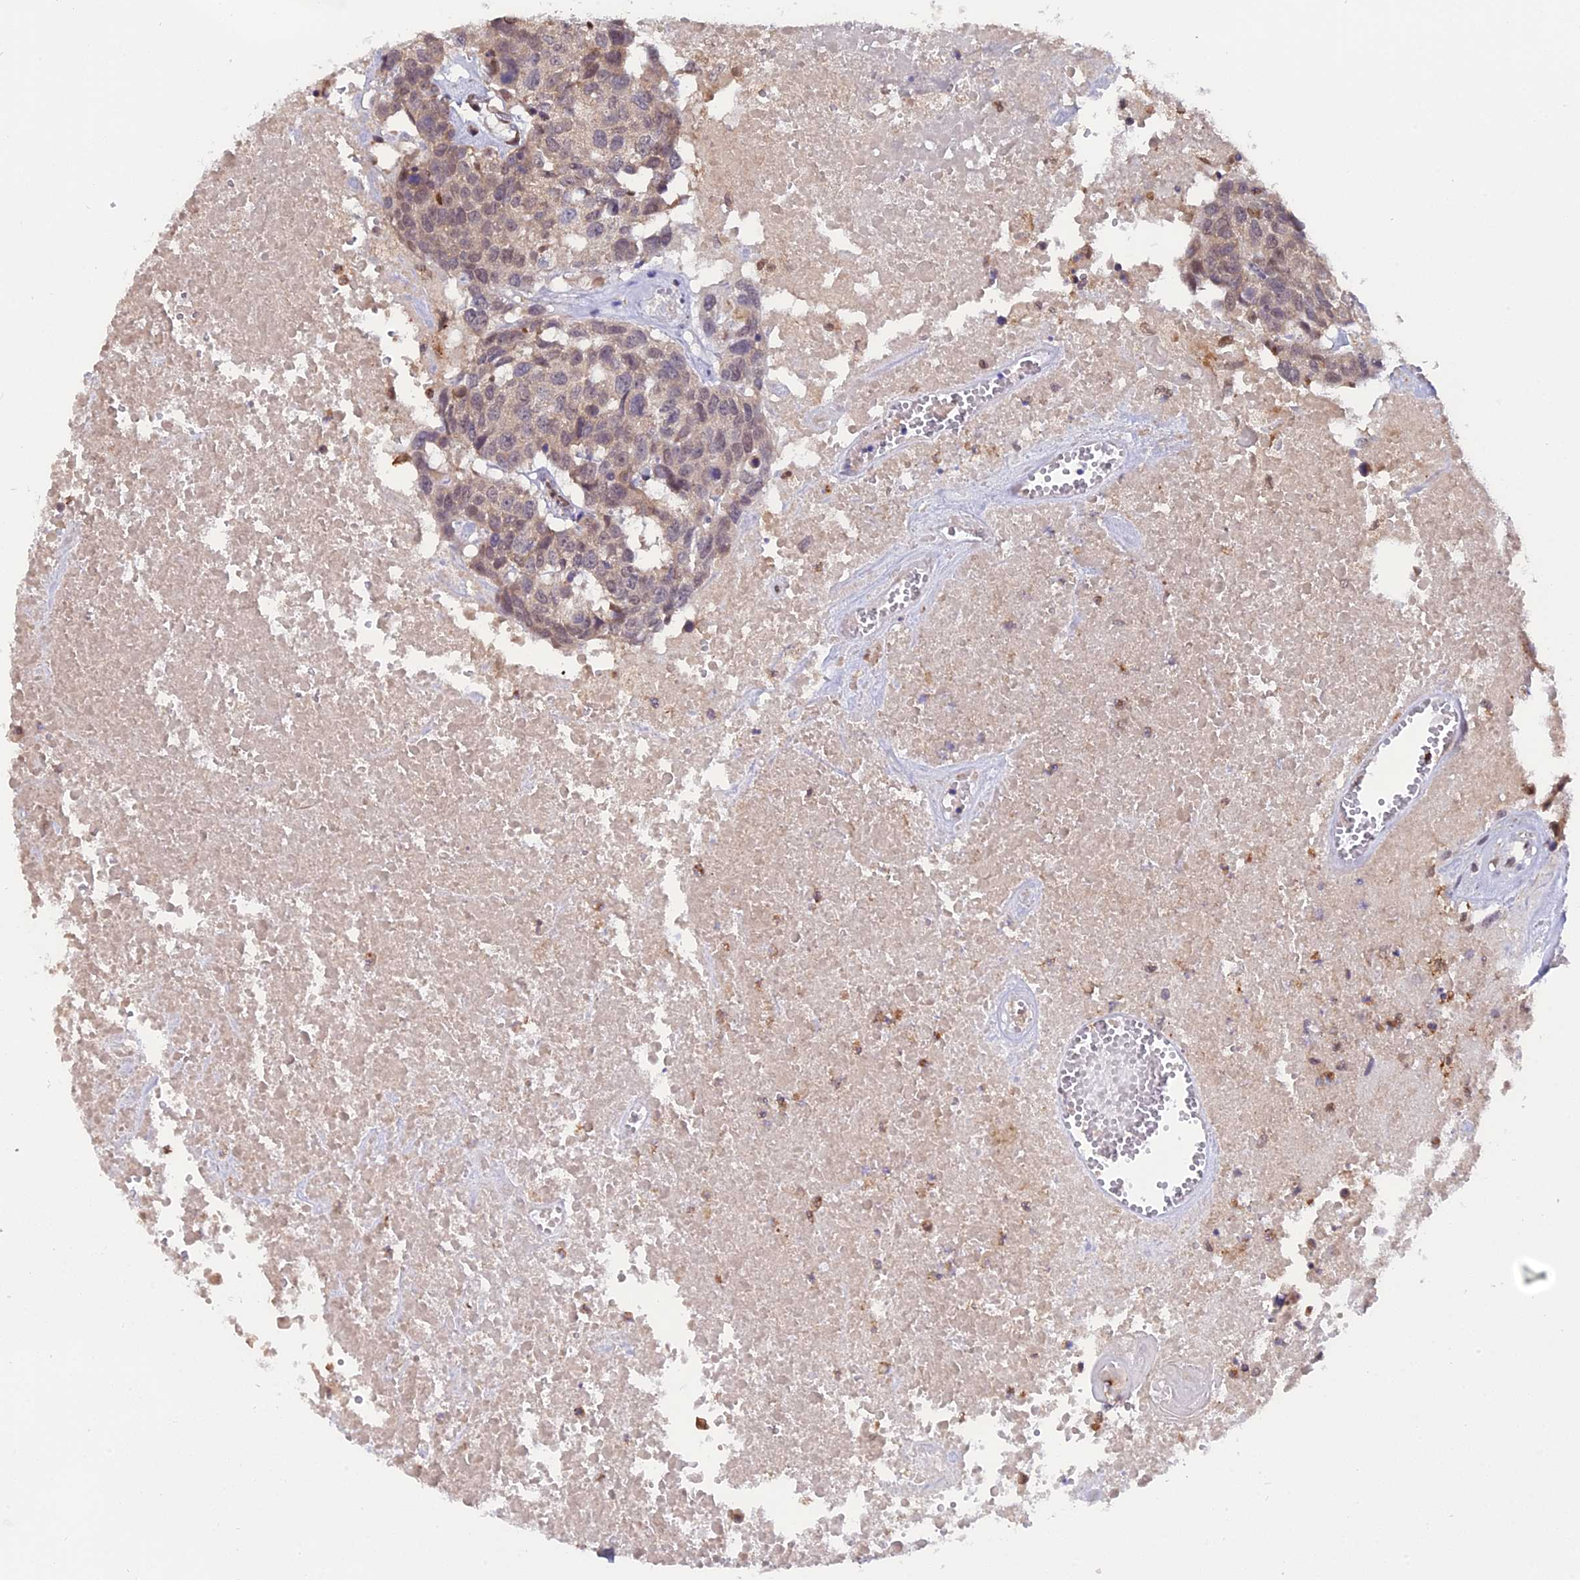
{"staining": {"intensity": "weak", "quantity": "25%-75%", "location": "nuclear"}, "tissue": "head and neck cancer", "cell_type": "Tumor cells", "image_type": "cancer", "snomed": [{"axis": "morphology", "description": "Squamous cell carcinoma, NOS"}, {"axis": "topography", "description": "Head-Neck"}], "caption": "Head and neck cancer (squamous cell carcinoma) stained for a protein (brown) reveals weak nuclear positive staining in approximately 25%-75% of tumor cells.", "gene": "FAM118B", "patient": {"sex": "male", "age": 66}}